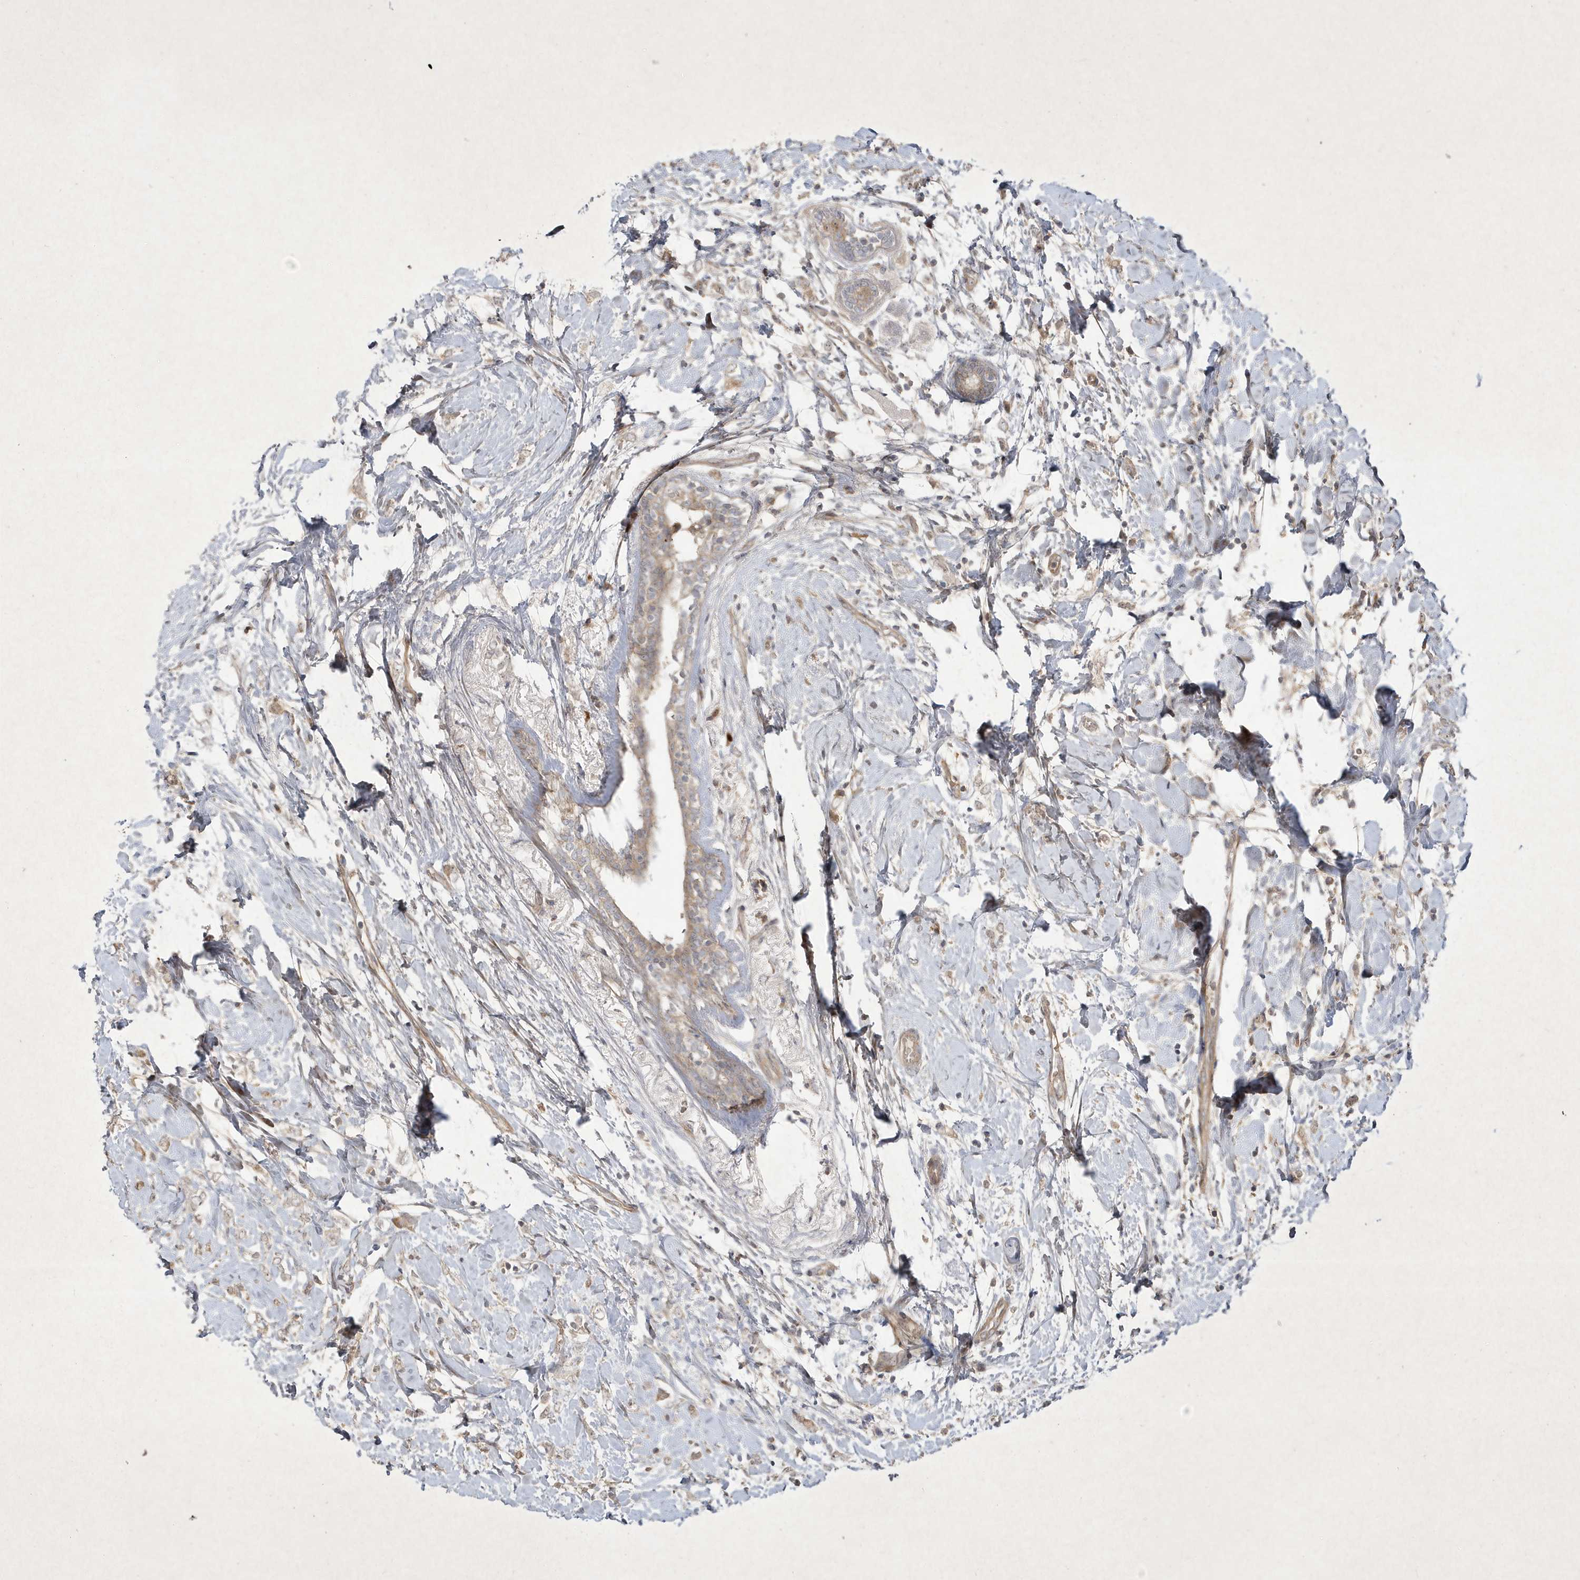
{"staining": {"intensity": "negative", "quantity": "none", "location": "none"}, "tissue": "breast cancer", "cell_type": "Tumor cells", "image_type": "cancer", "snomed": [{"axis": "morphology", "description": "Normal tissue, NOS"}, {"axis": "morphology", "description": "Lobular carcinoma"}, {"axis": "topography", "description": "Breast"}], "caption": "The histopathology image displays no staining of tumor cells in lobular carcinoma (breast). (DAB (3,3'-diaminobenzidine) IHC, high magnification).", "gene": "FAM83C", "patient": {"sex": "female", "age": 47}}